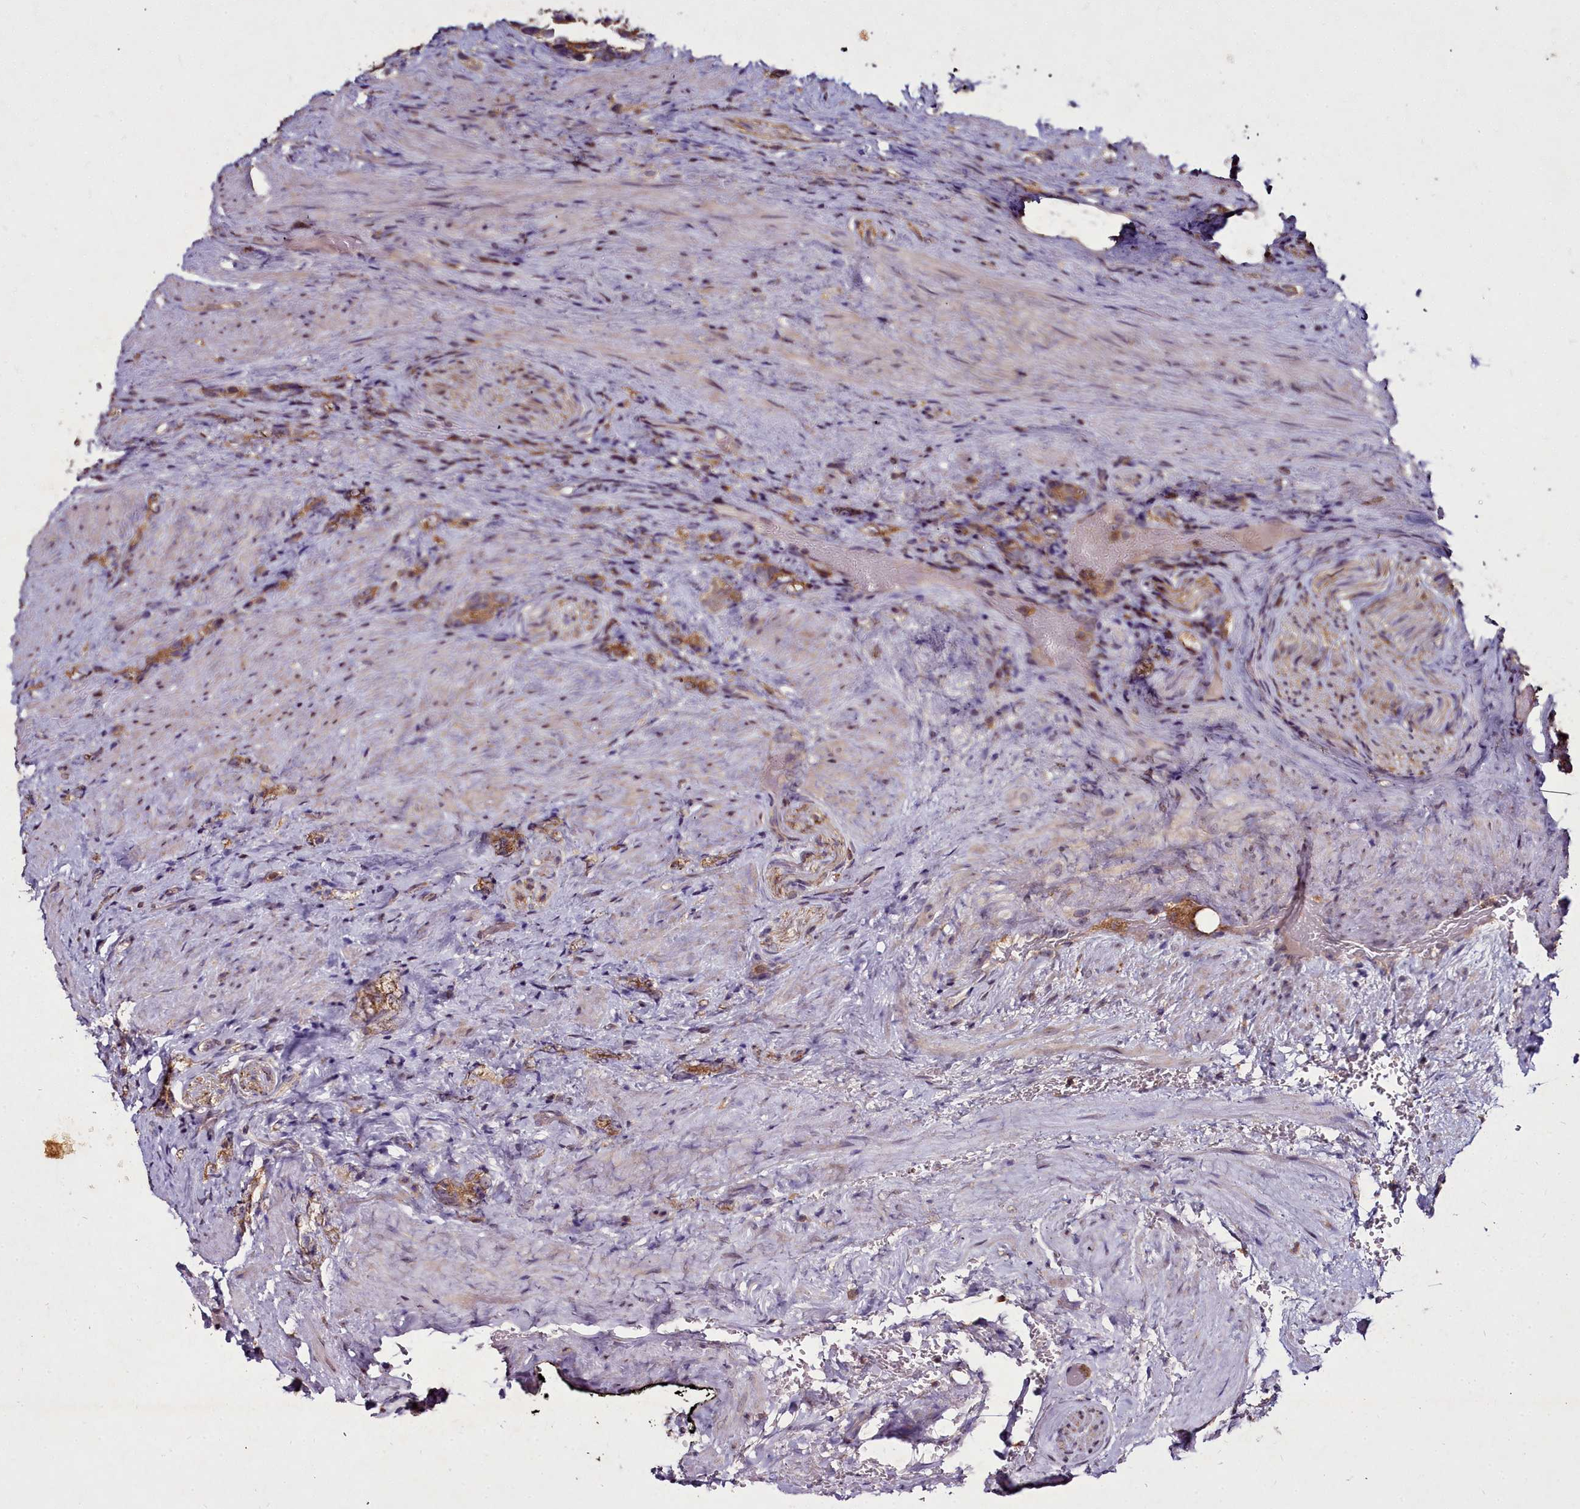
{"staining": {"intensity": "moderate", "quantity": ">75%", "location": "cytoplasmic/membranous"}, "tissue": "prostate cancer", "cell_type": "Tumor cells", "image_type": "cancer", "snomed": [{"axis": "morphology", "description": "Adenocarcinoma, High grade"}, {"axis": "topography", "description": "Prostate"}], "caption": "This histopathology image exhibits immunohistochemistry staining of prostate cancer, with medium moderate cytoplasmic/membranous staining in about >75% of tumor cells.", "gene": "NCKAP1L", "patient": {"sex": "male", "age": 63}}